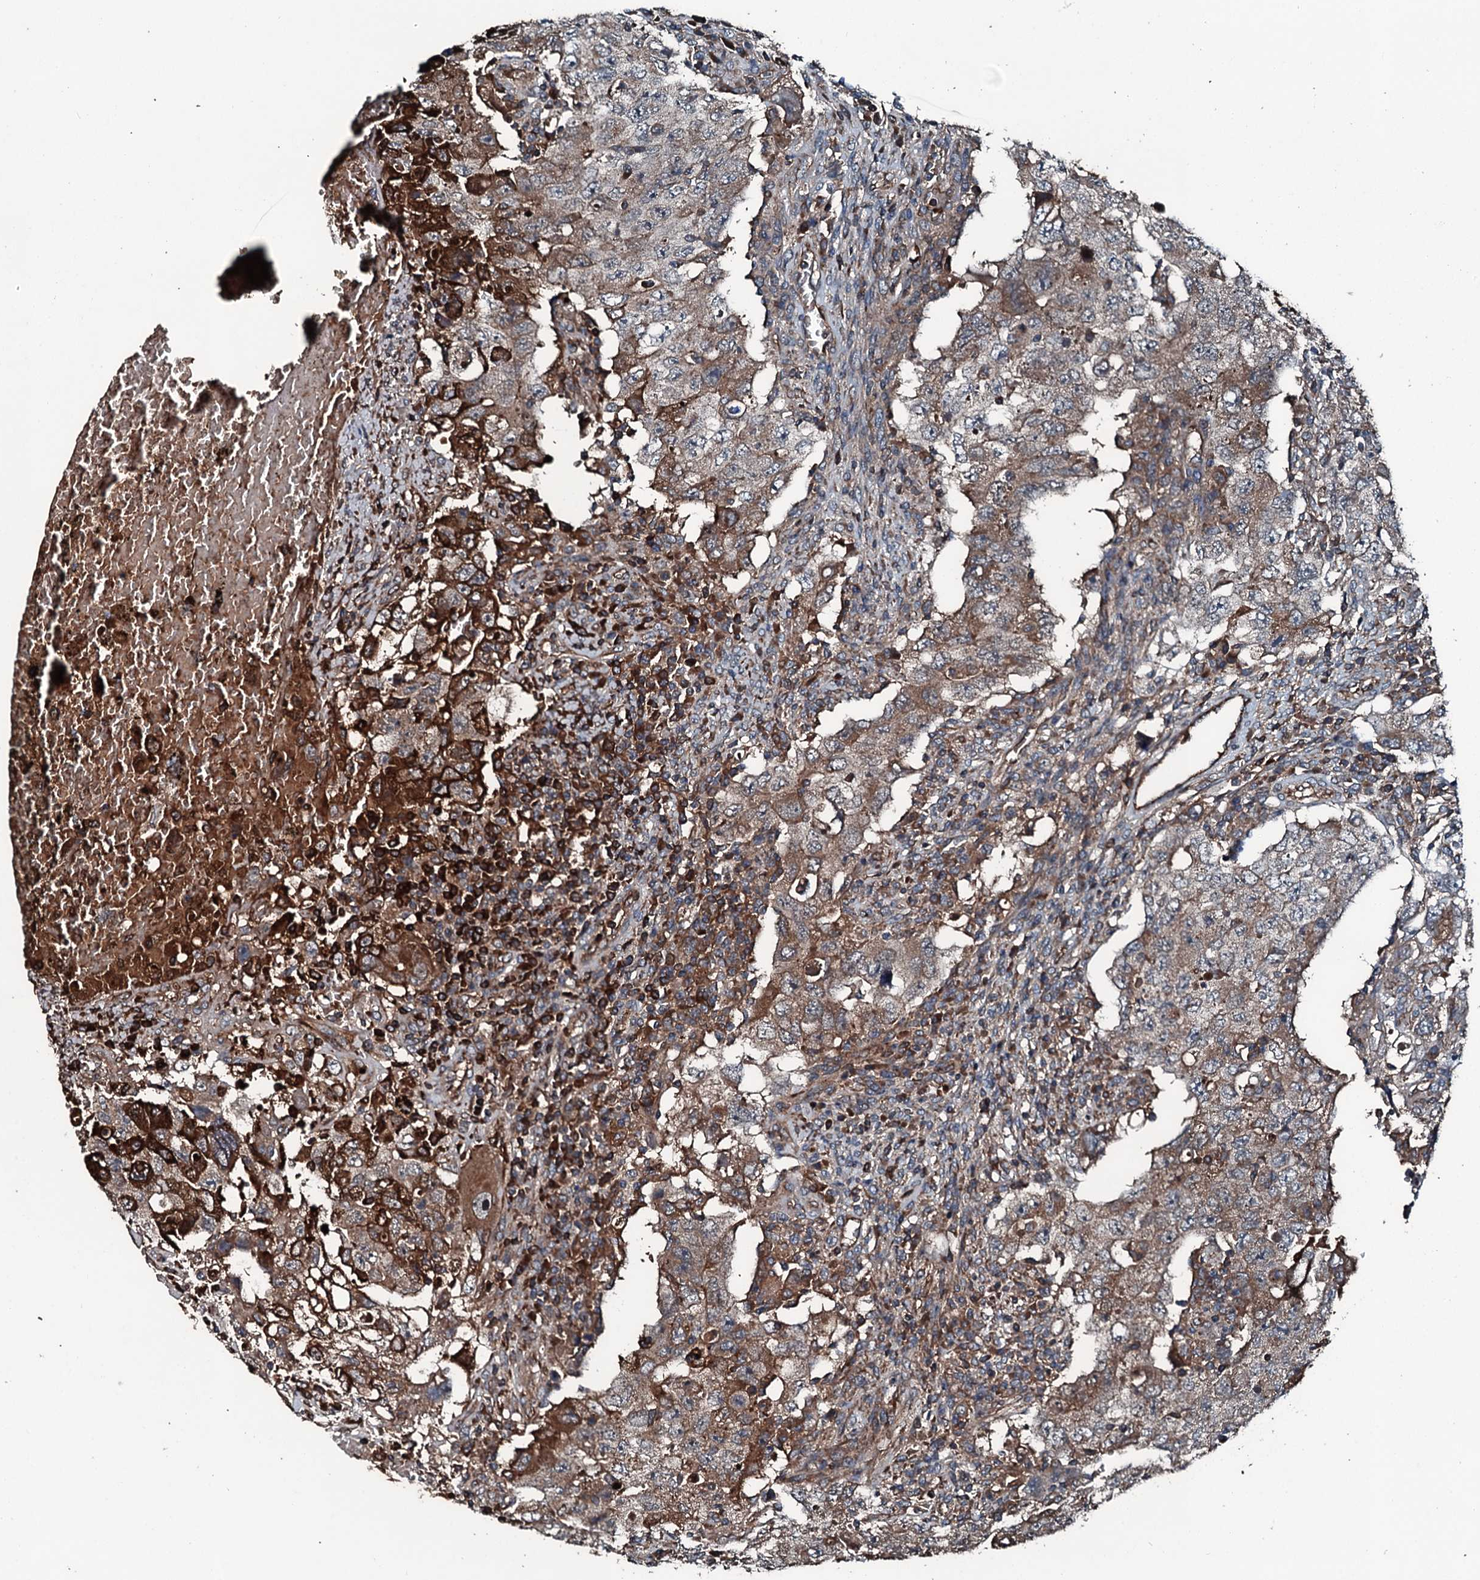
{"staining": {"intensity": "moderate", "quantity": ">75%", "location": "cytoplasmic/membranous"}, "tissue": "testis cancer", "cell_type": "Tumor cells", "image_type": "cancer", "snomed": [{"axis": "morphology", "description": "Carcinoma, Embryonal, NOS"}, {"axis": "topography", "description": "Testis"}], "caption": "Immunohistochemical staining of testis cancer exhibits moderate cytoplasmic/membranous protein staining in approximately >75% of tumor cells. Using DAB (brown) and hematoxylin (blue) stains, captured at high magnification using brightfield microscopy.", "gene": "TRIM7", "patient": {"sex": "male", "age": 26}}